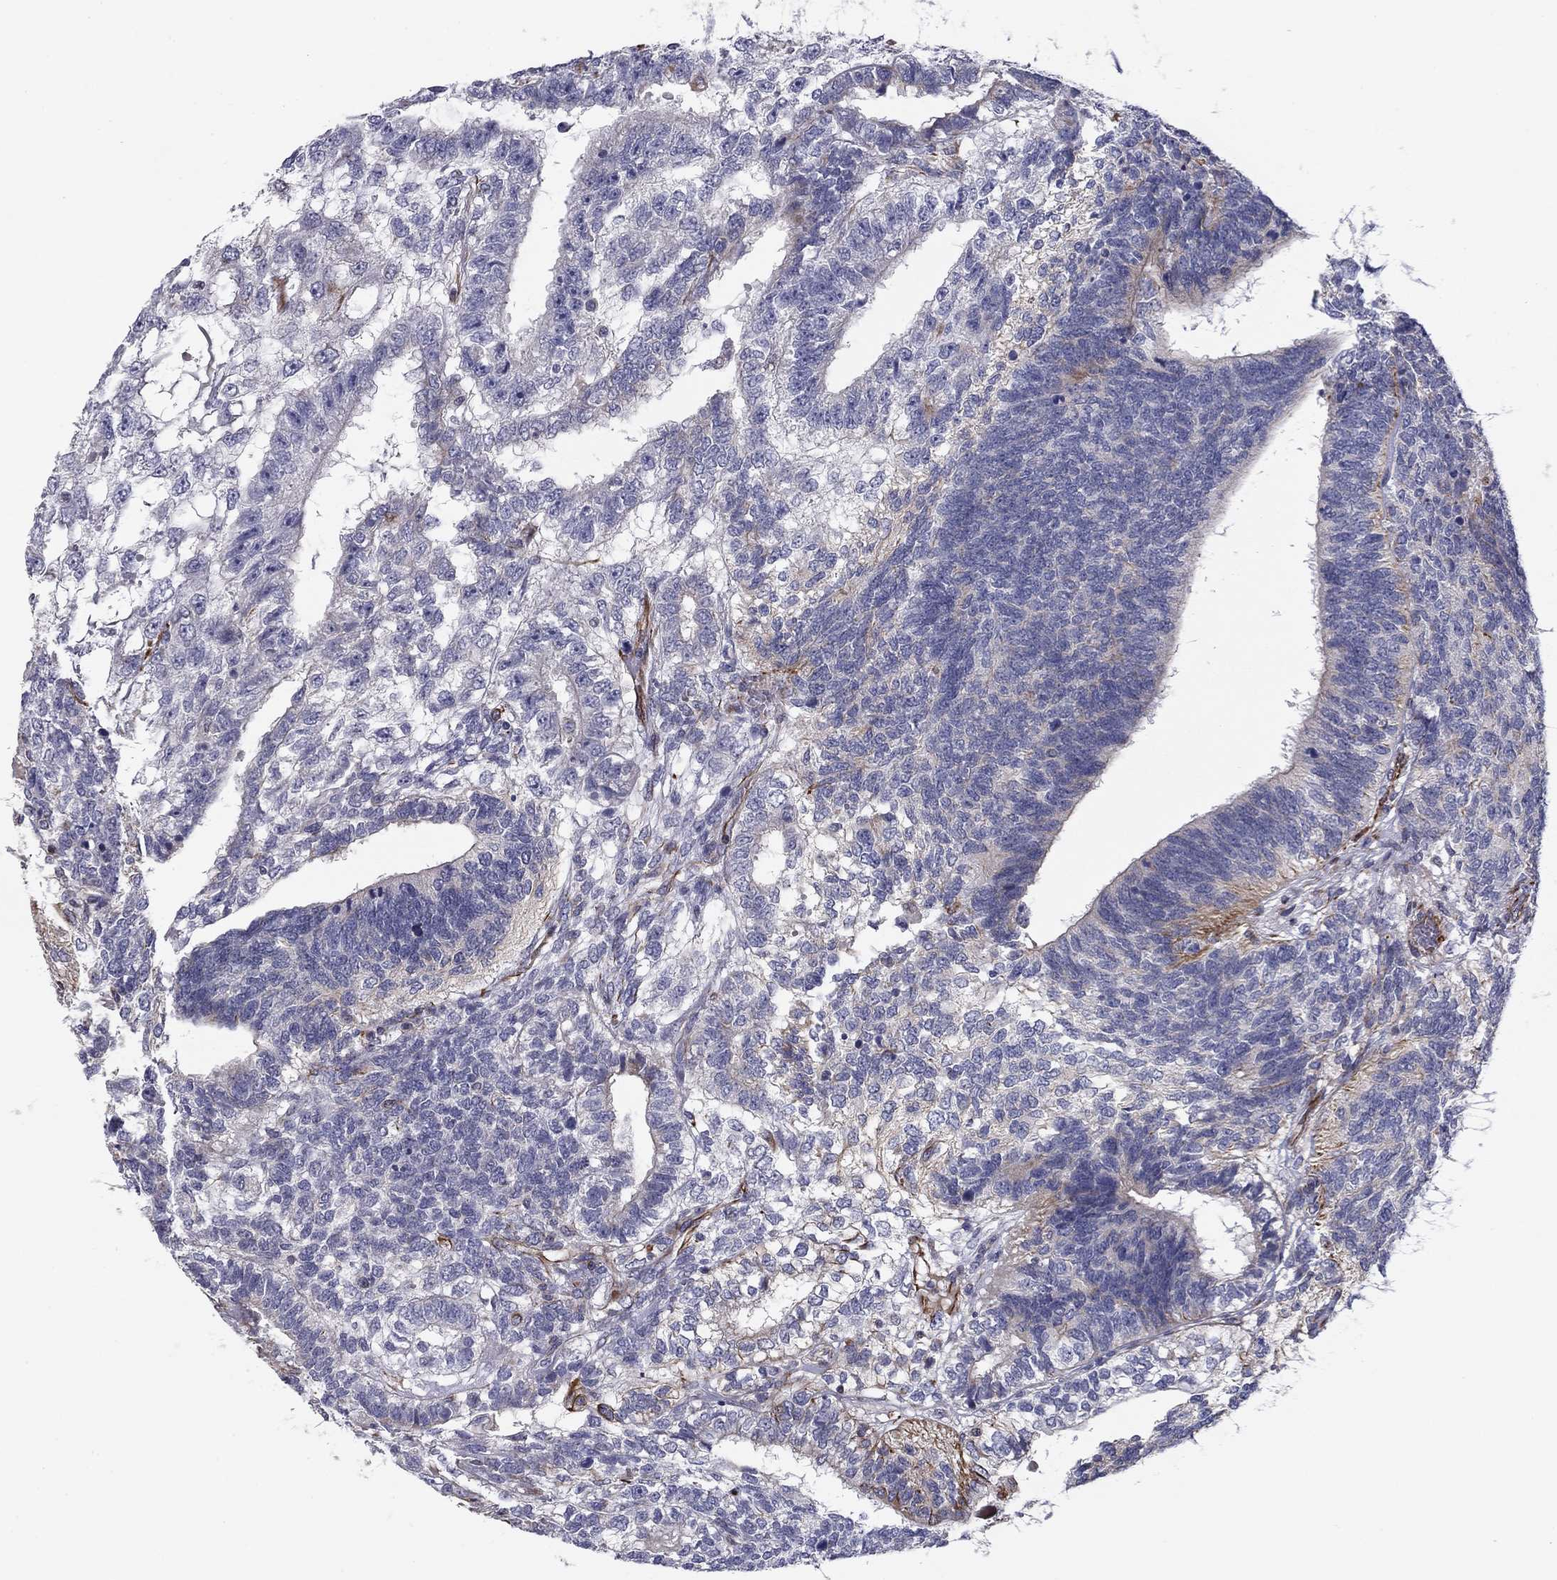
{"staining": {"intensity": "negative", "quantity": "none", "location": "none"}, "tissue": "testis cancer", "cell_type": "Tumor cells", "image_type": "cancer", "snomed": [{"axis": "morphology", "description": "Seminoma, NOS"}, {"axis": "morphology", "description": "Carcinoma, Embryonal, NOS"}, {"axis": "topography", "description": "Testis"}], "caption": "Immunohistochemistry (IHC) histopathology image of neoplastic tissue: human testis cancer stained with DAB (3,3'-diaminobenzidine) displays no significant protein positivity in tumor cells. The staining was performed using DAB (3,3'-diaminobenzidine) to visualize the protein expression in brown, while the nuclei were stained in blue with hematoxylin (Magnification: 20x).", "gene": "CLSTN1", "patient": {"sex": "male", "age": 41}}